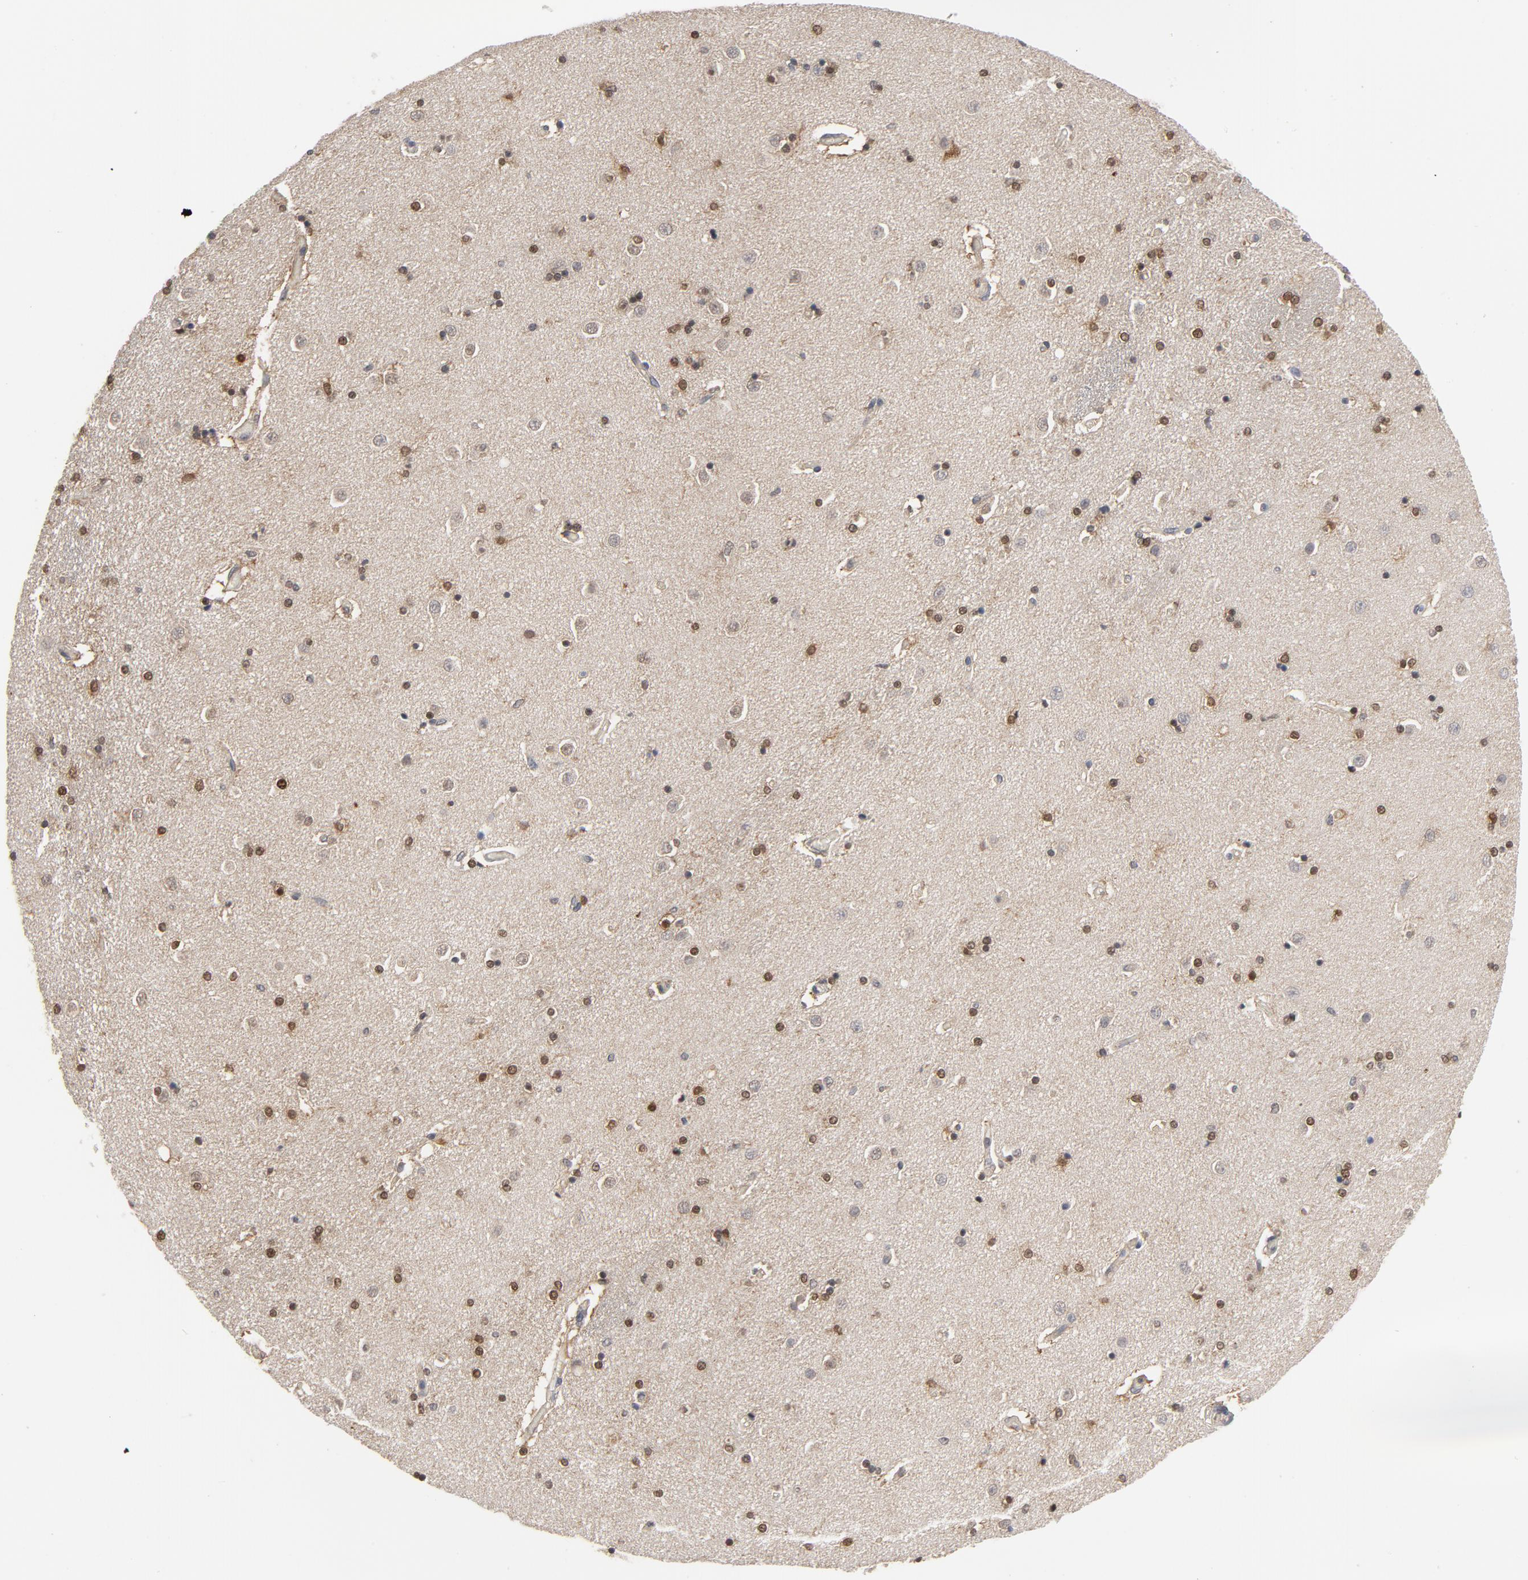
{"staining": {"intensity": "moderate", "quantity": ">75%", "location": "nuclear"}, "tissue": "caudate", "cell_type": "Glial cells", "image_type": "normal", "snomed": [{"axis": "morphology", "description": "Normal tissue, NOS"}, {"axis": "topography", "description": "Lateral ventricle wall"}], "caption": "High-magnification brightfield microscopy of normal caudate stained with DAB (3,3'-diaminobenzidine) (brown) and counterstained with hematoxylin (blue). glial cells exhibit moderate nuclear positivity is present in about>75% of cells. Immunohistochemistry (ihc) stains the protein of interest in brown and the nuclei are stained blue.", "gene": "PRDX1", "patient": {"sex": "female", "age": 54}}